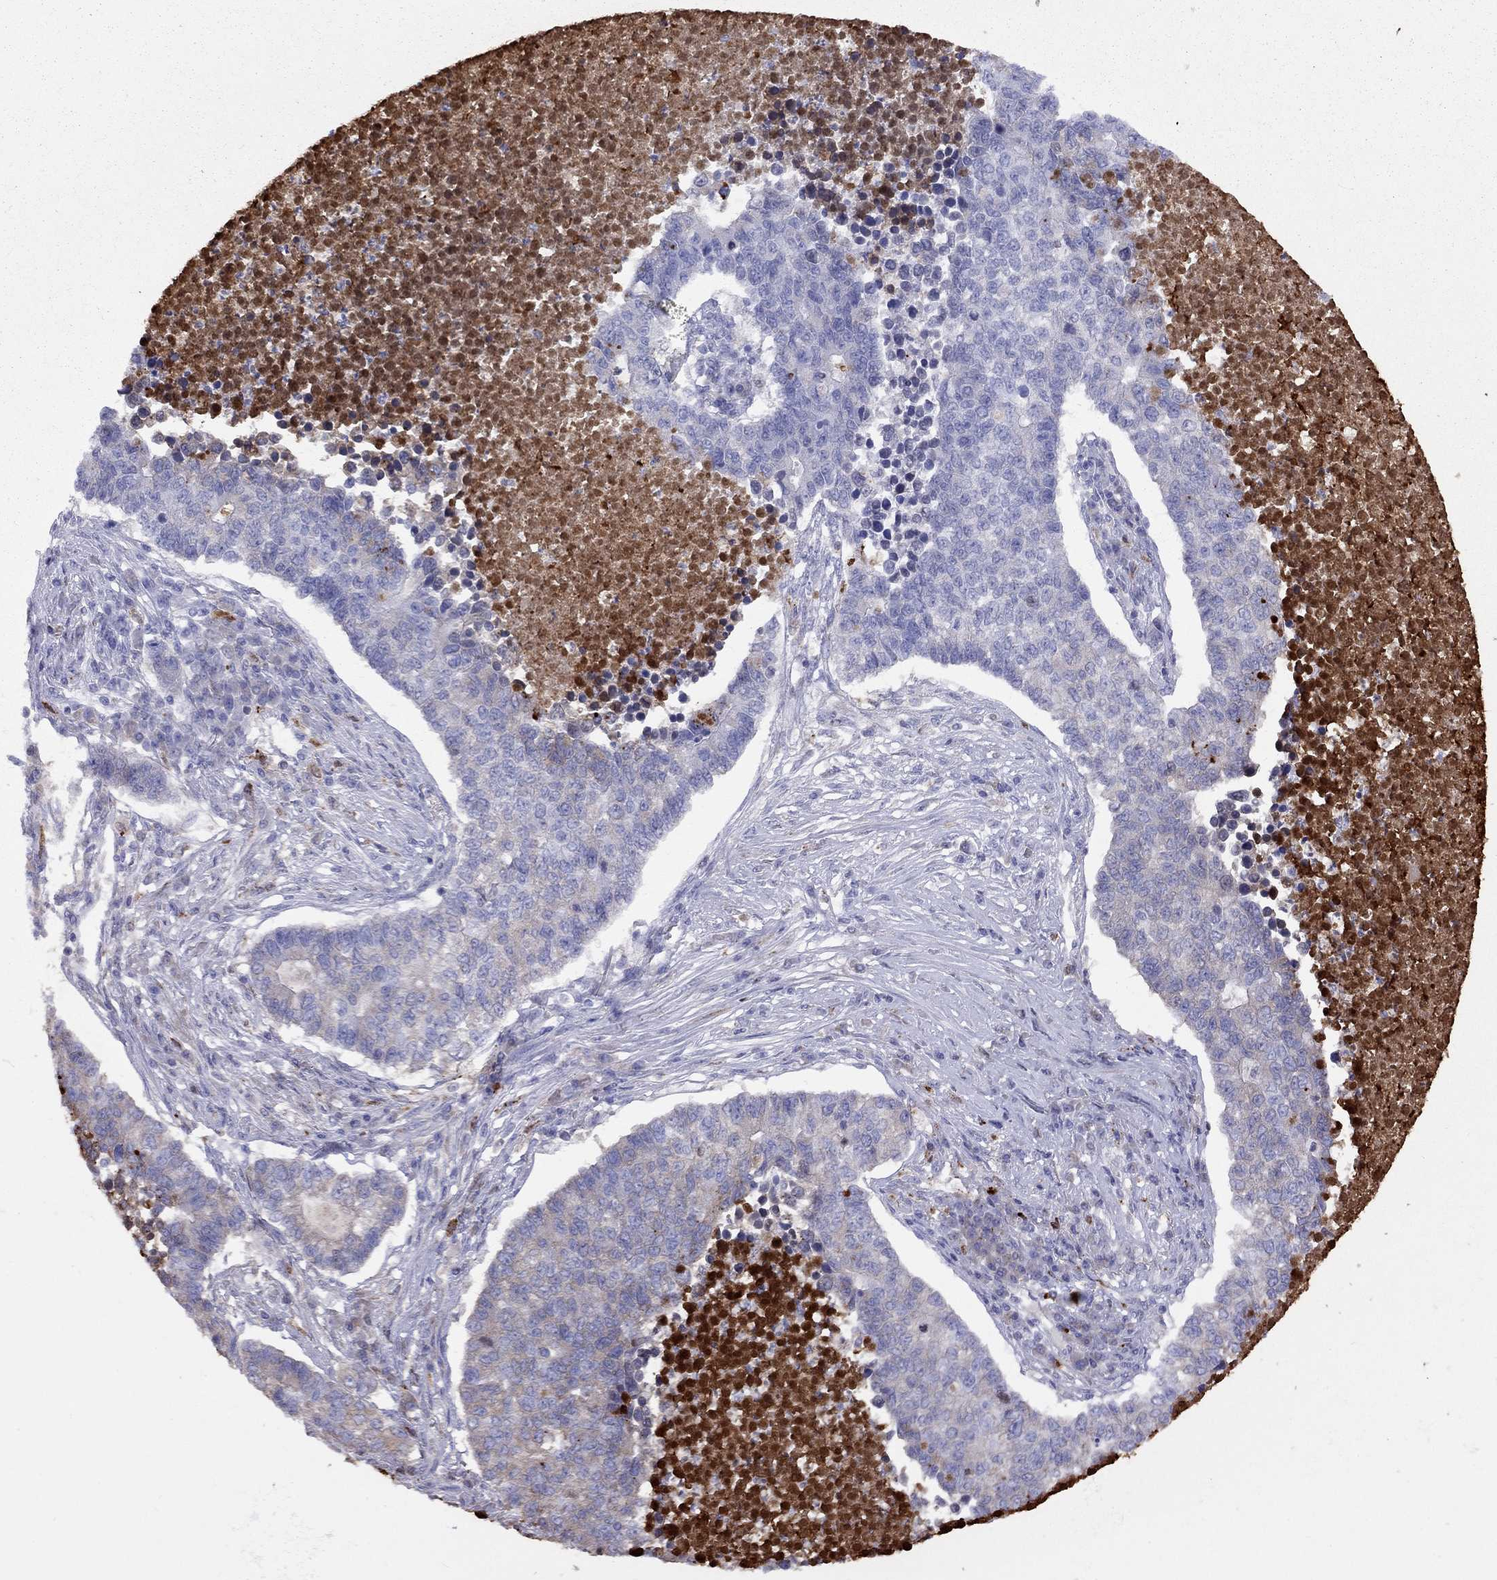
{"staining": {"intensity": "weak", "quantity": "25%-75%", "location": "cytoplasmic/membranous"}, "tissue": "lung cancer", "cell_type": "Tumor cells", "image_type": "cancer", "snomed": [{"axis": "morphology", "description": "Adenocarcinoma, NOS"}, {"axis": "topography", "description": "Lung"}], "caption": "Protein expression analysis of adenocarcinoma (lung) displays weak cytoplasmic/membranous expression in approximately 25%-75% of tumor cells. The staining was performed using DAB, with brown indicating positive protein expression. Nuclei are stained blue with hematoxylin.", "gene": "SERPINA3", "patient": {"sex": "male", "age": 57}}